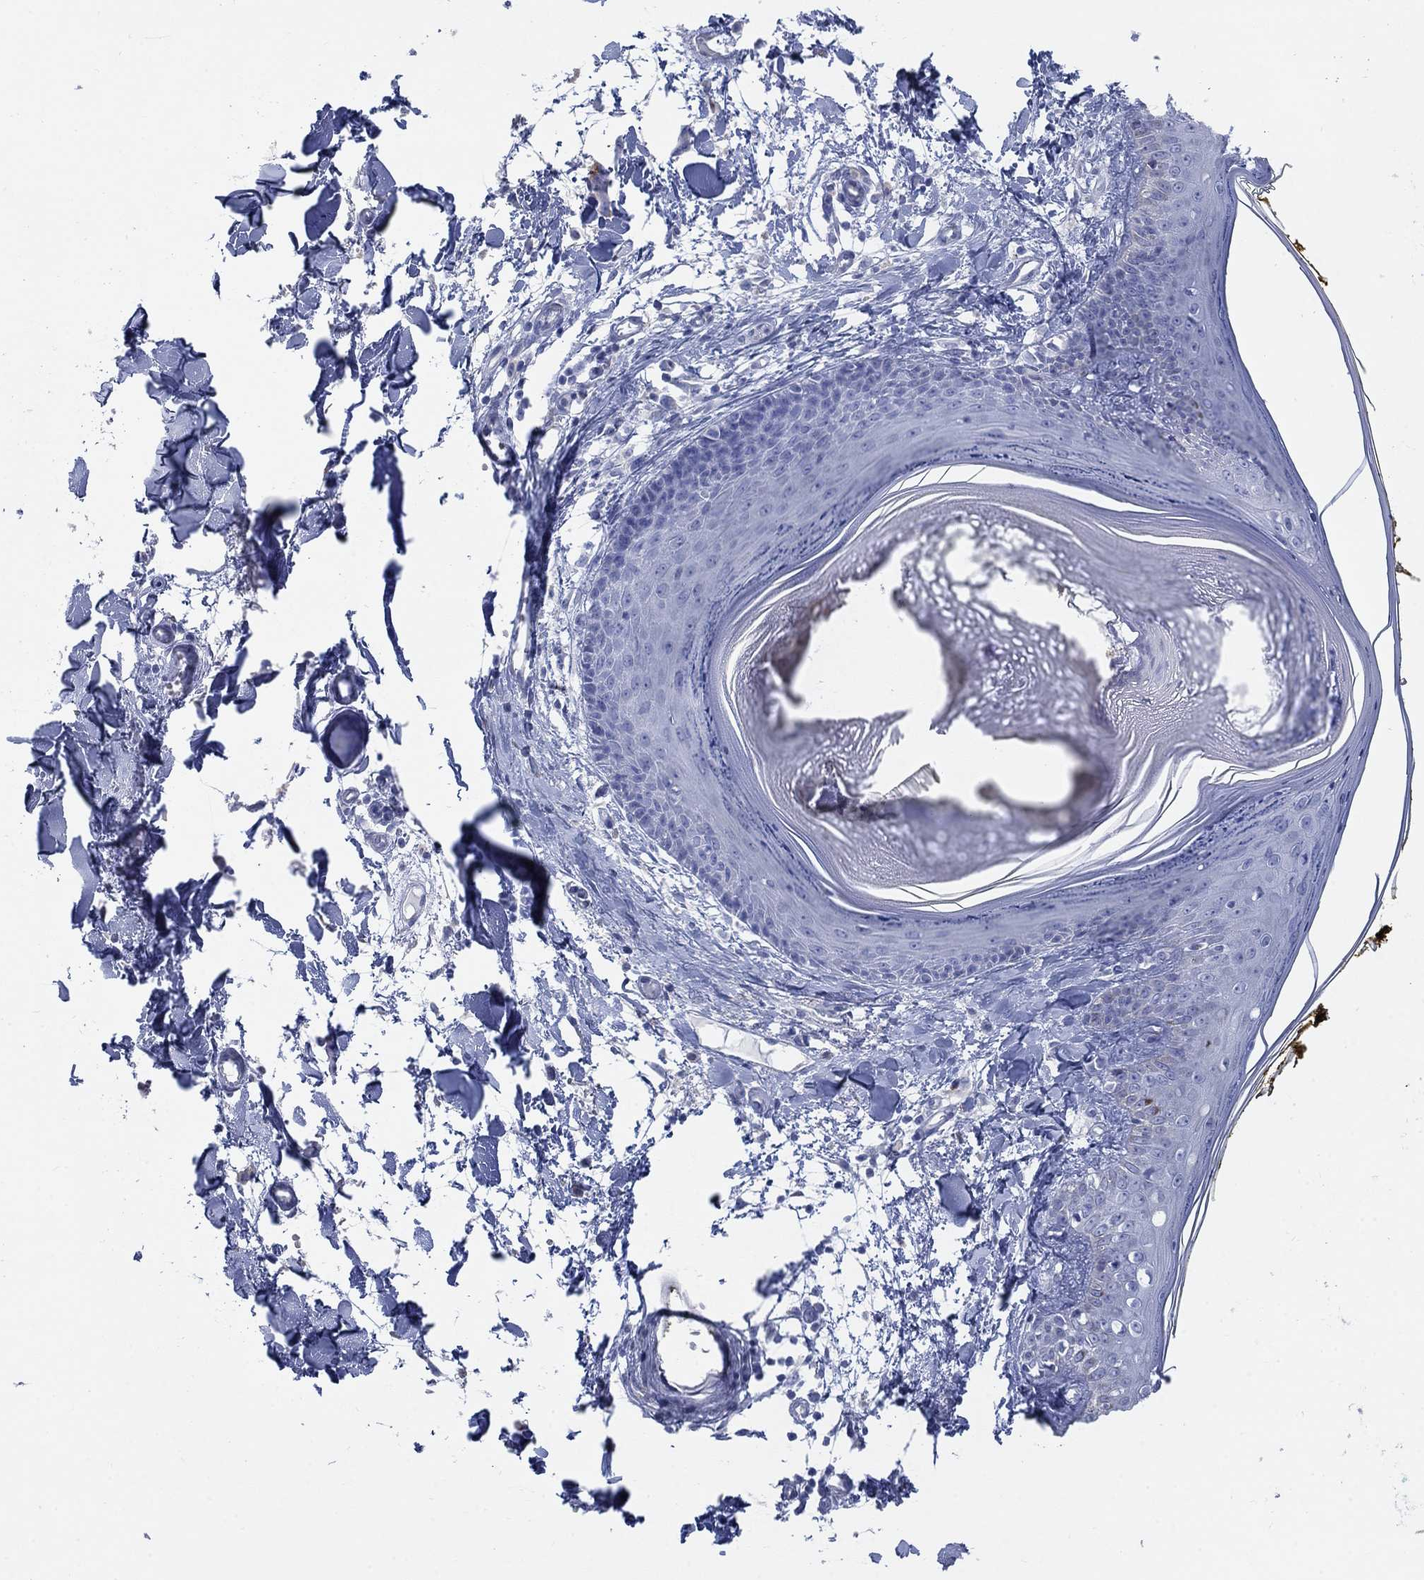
{"staining": {"intensity": "negative", "quantity": "none", "location": "none"}, "tissue": "skin", "cell_type": "Fibroblasts", "image_type": "normal", "snomed": [{"axis": "morphology", "description": "Normal tissue, NOS"}, {"axis": "topography", "description": "Skin"}], "caption": "IHC histopathology image of normal human skin stained for a protein (brown), which displays no positivity in fibroblasts.", "gene": "SCCPDH", "patient": {"sex": "male", "age": 76}}